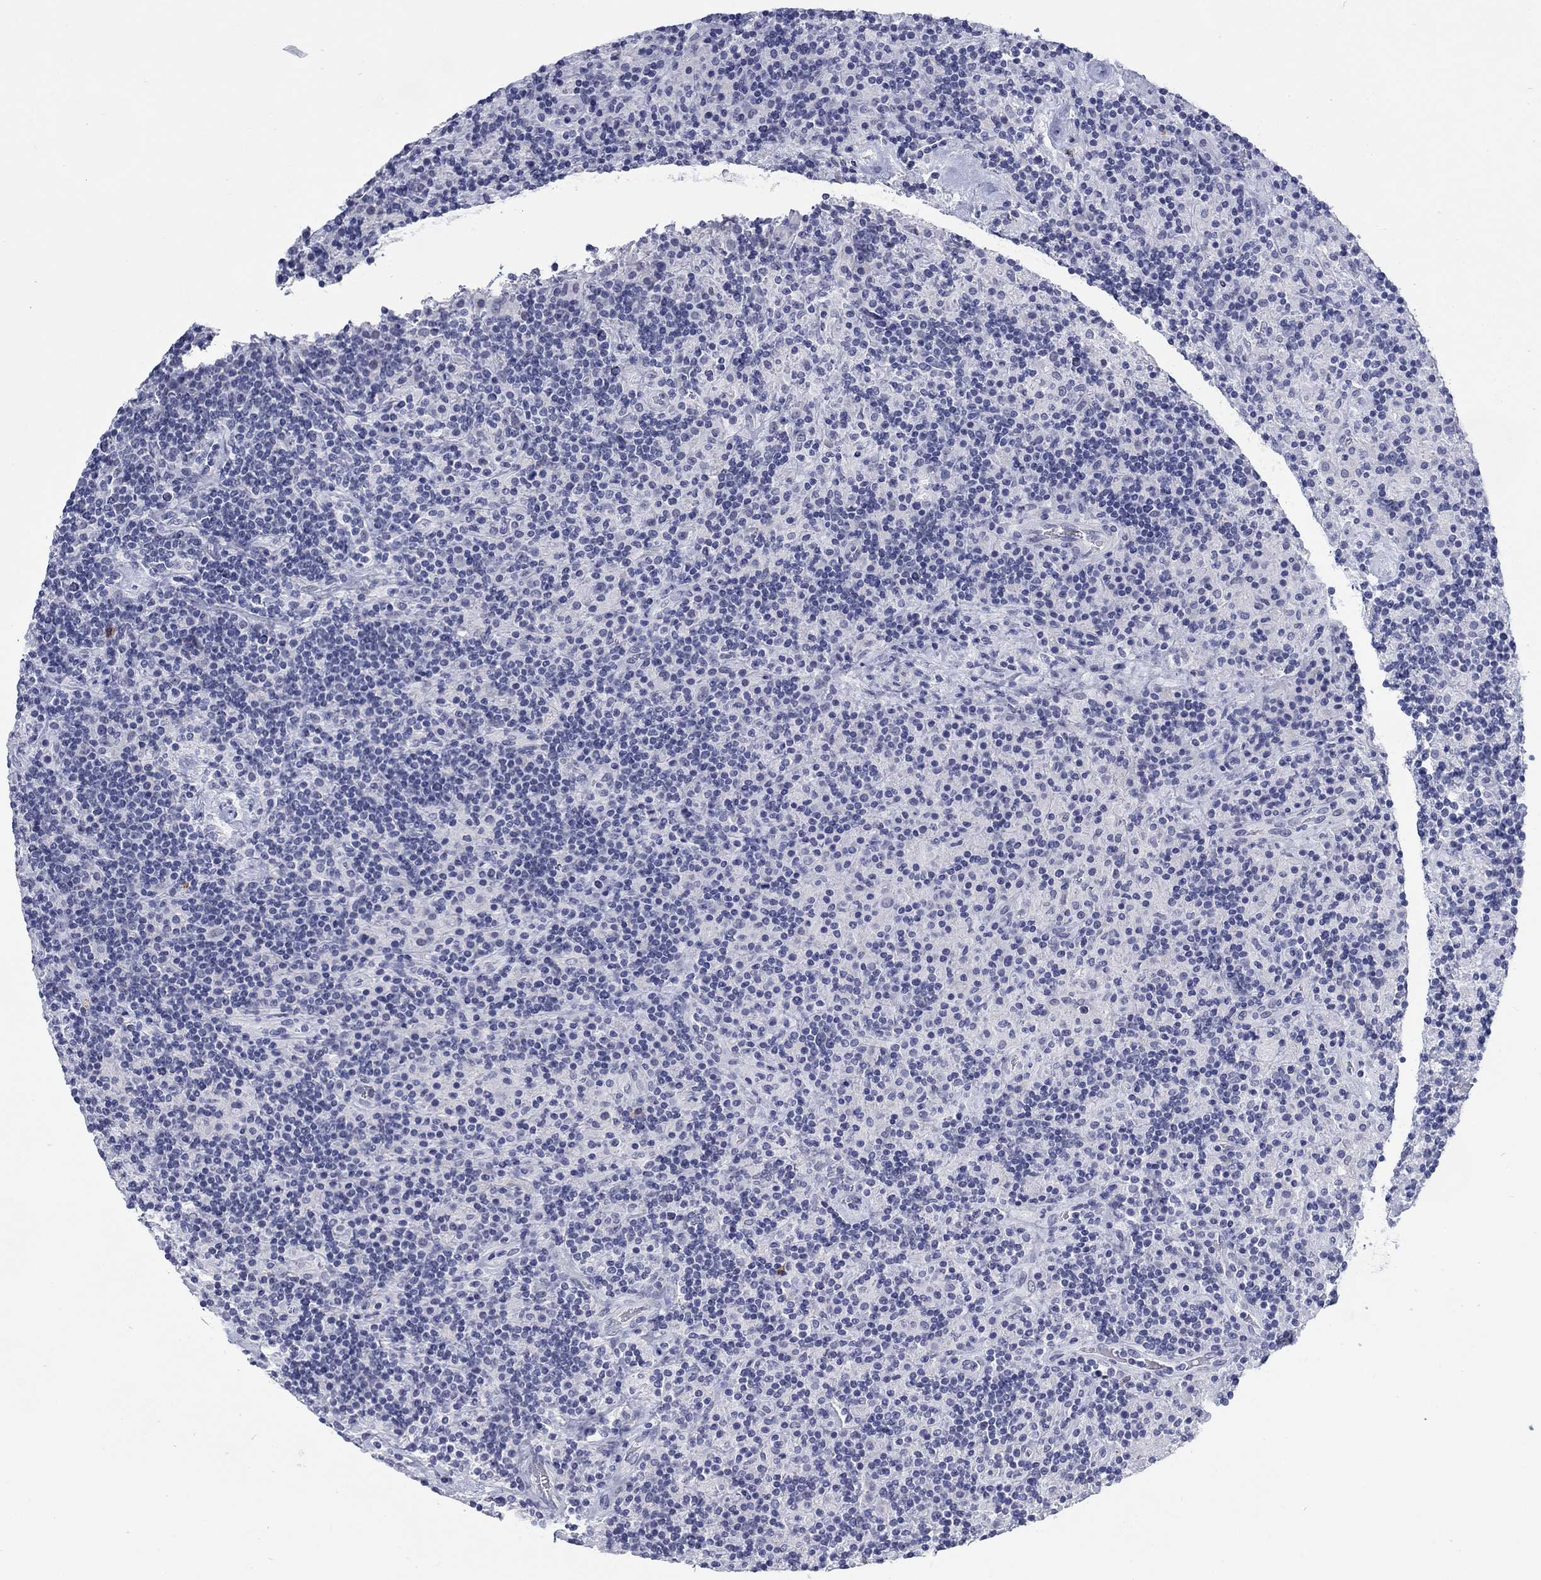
{"staining": {"intensity": "negative", "quantity": "none", "location": "none"}, "tissue": "lymphoma", "cell_type": "Tumor cells", "image_type": "cancer", "snomed": [{"axis": "morphology", "description": "Hodgkin's disease, NOS"}, {"axis": "topography", "description": "Lymph node"}], "caption": "This micrograph is of Hodgkin's disease stained with immunohistochemistry (IHC) to label a protein in brown with the nuclei are counter-stained blue. There is no staining in tumor cells.", "gene": "ECEL1", "patient": {"sex": "male", "age": 70}}